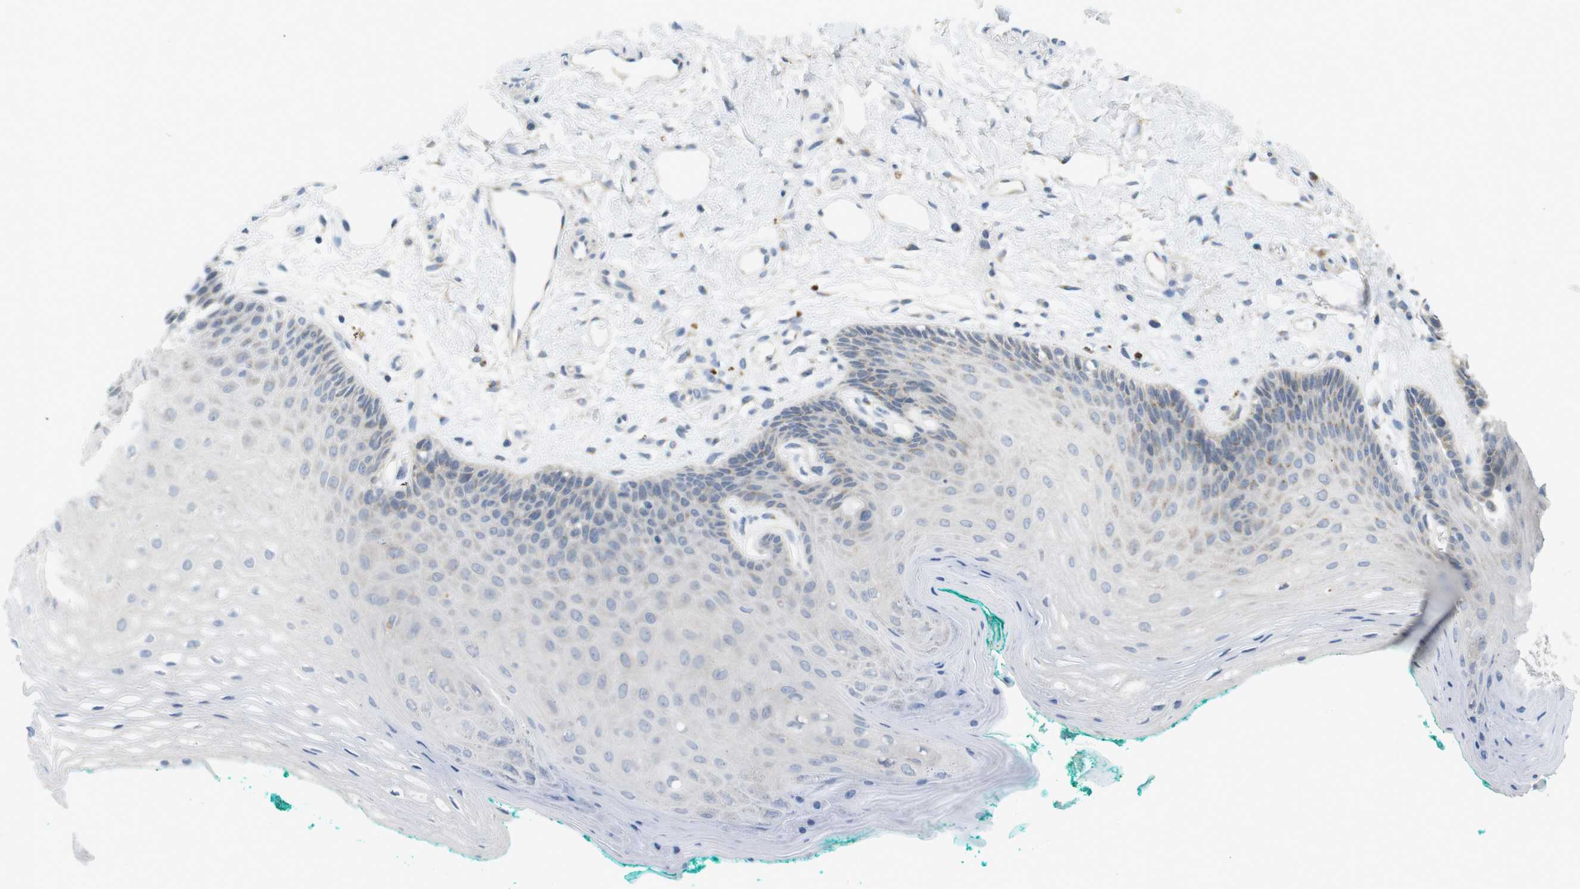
{"staining": {"intensity": "weak", "quantity": "<25%", "location": "cytoplasmic/membranous"}, "tissue": "oral mucosa", "cell_type": "Squamous epithelial cells", "image_type": "normal", "snomed": [{"axis": "morphology", "description": "Normal tissue, NOS"}, {"axis": "topography", "description": "Skeletal muscle"}, {"axis": "topography", "description": "Oral tissue"}, {"axis": "topography", "description": "Peripheral nerve tissue"}], "caption": "A histopathology image of oral mucosa stained for a protein reveals no brown staining in squamous epithelial cells.", "gene": "YIPF3", "patient": {"sex": "female", "age": 84}}